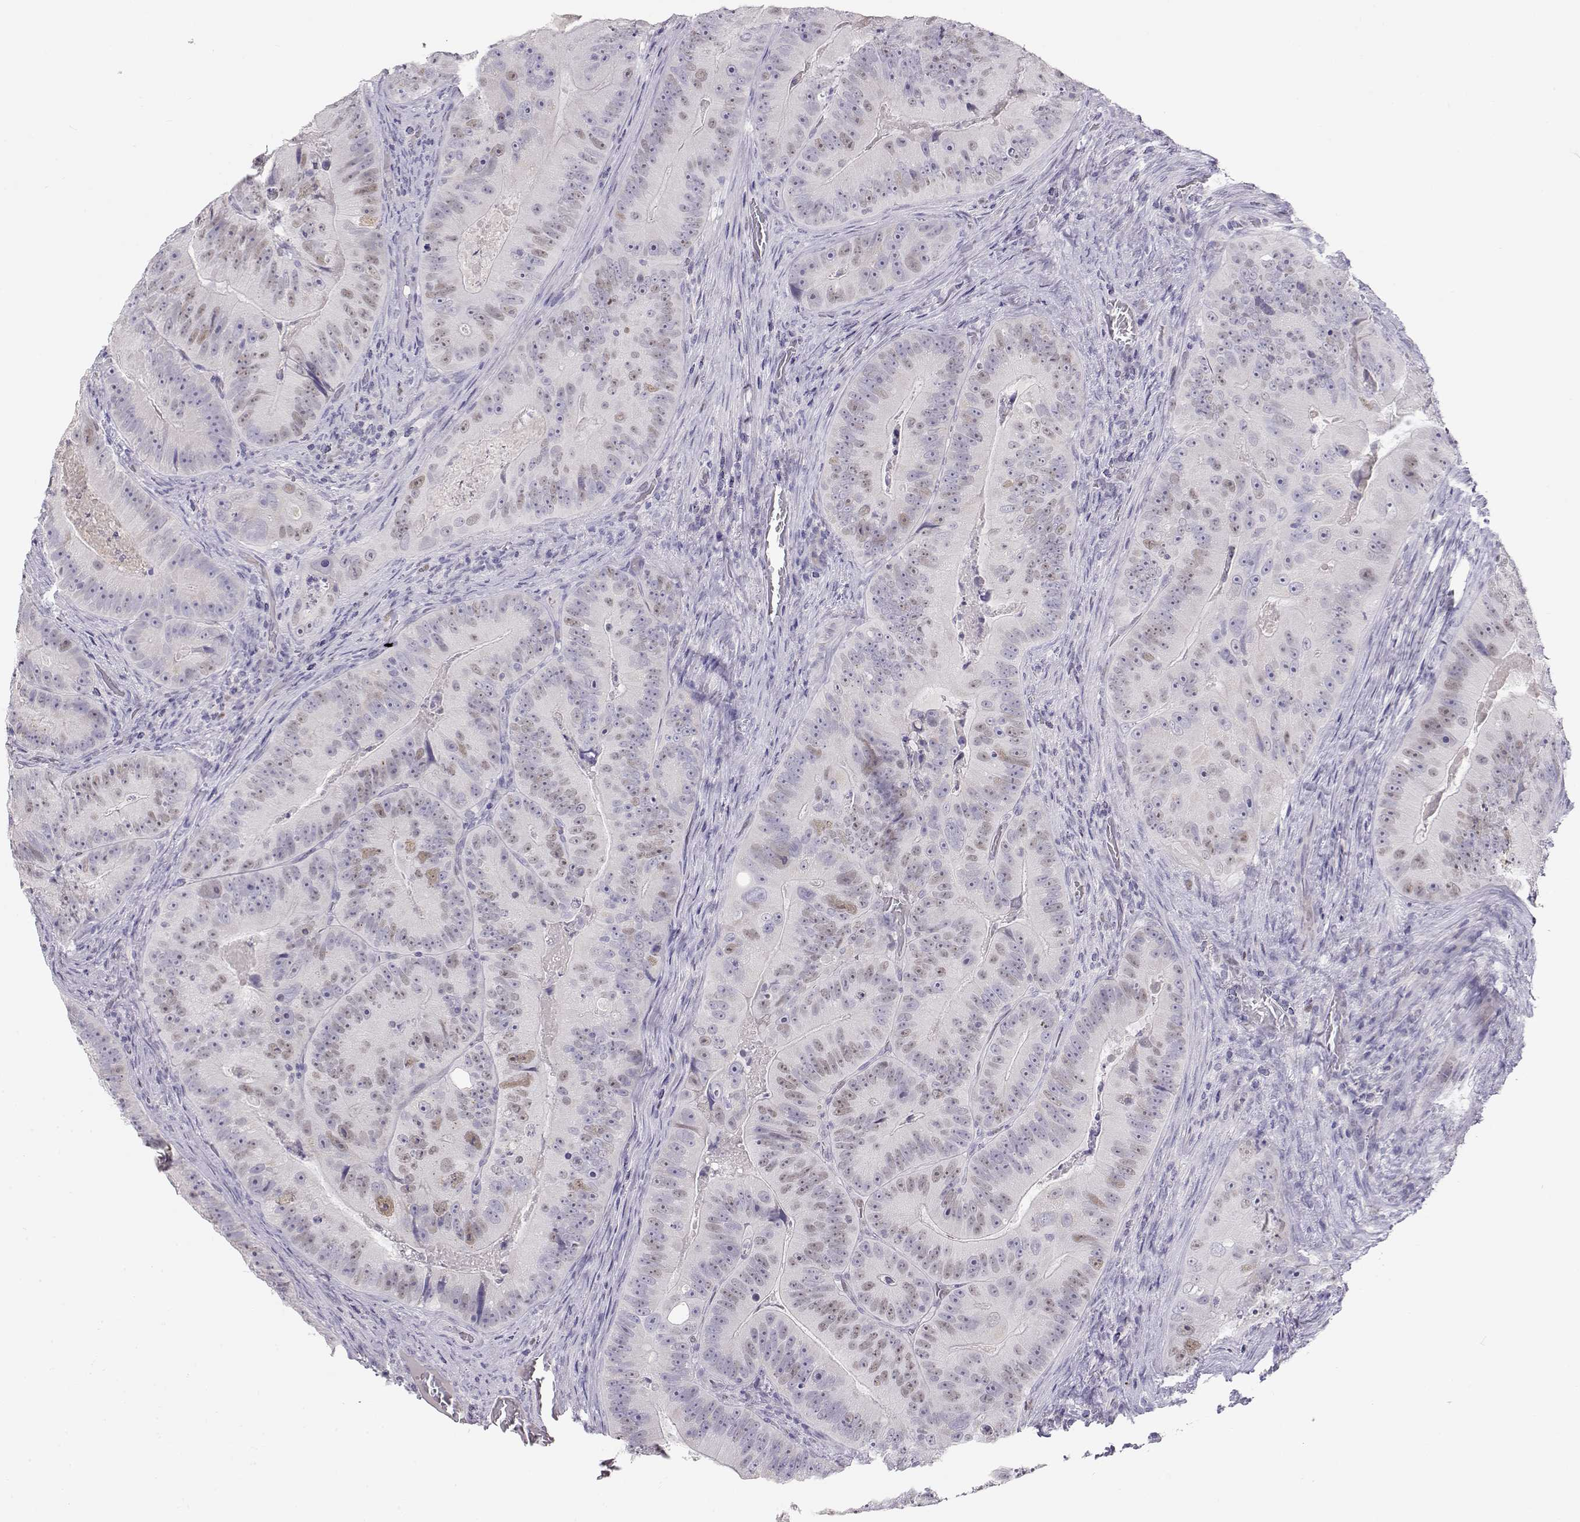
{"staining": {"intensity": "weak", "quantity": "<25%", "location": "nuclear"}, "tissue": "colorectal cancer", "cell_type": "Tumor cells", "image_type": "cancer", "snomed": [{"axis": "morphology", "description": "Adenocarcinoma, NOS"}, {"axis": "topography", "description": "Colon"}], "caption": "This image is of colorectal adenocarcinoma stained with IHC to label a protein in brown with the nuclei are counter-stained blue. There is no expression in tumor cells.", "gene": "OPN5", "patient": {"sex": "female", "age": 86}}